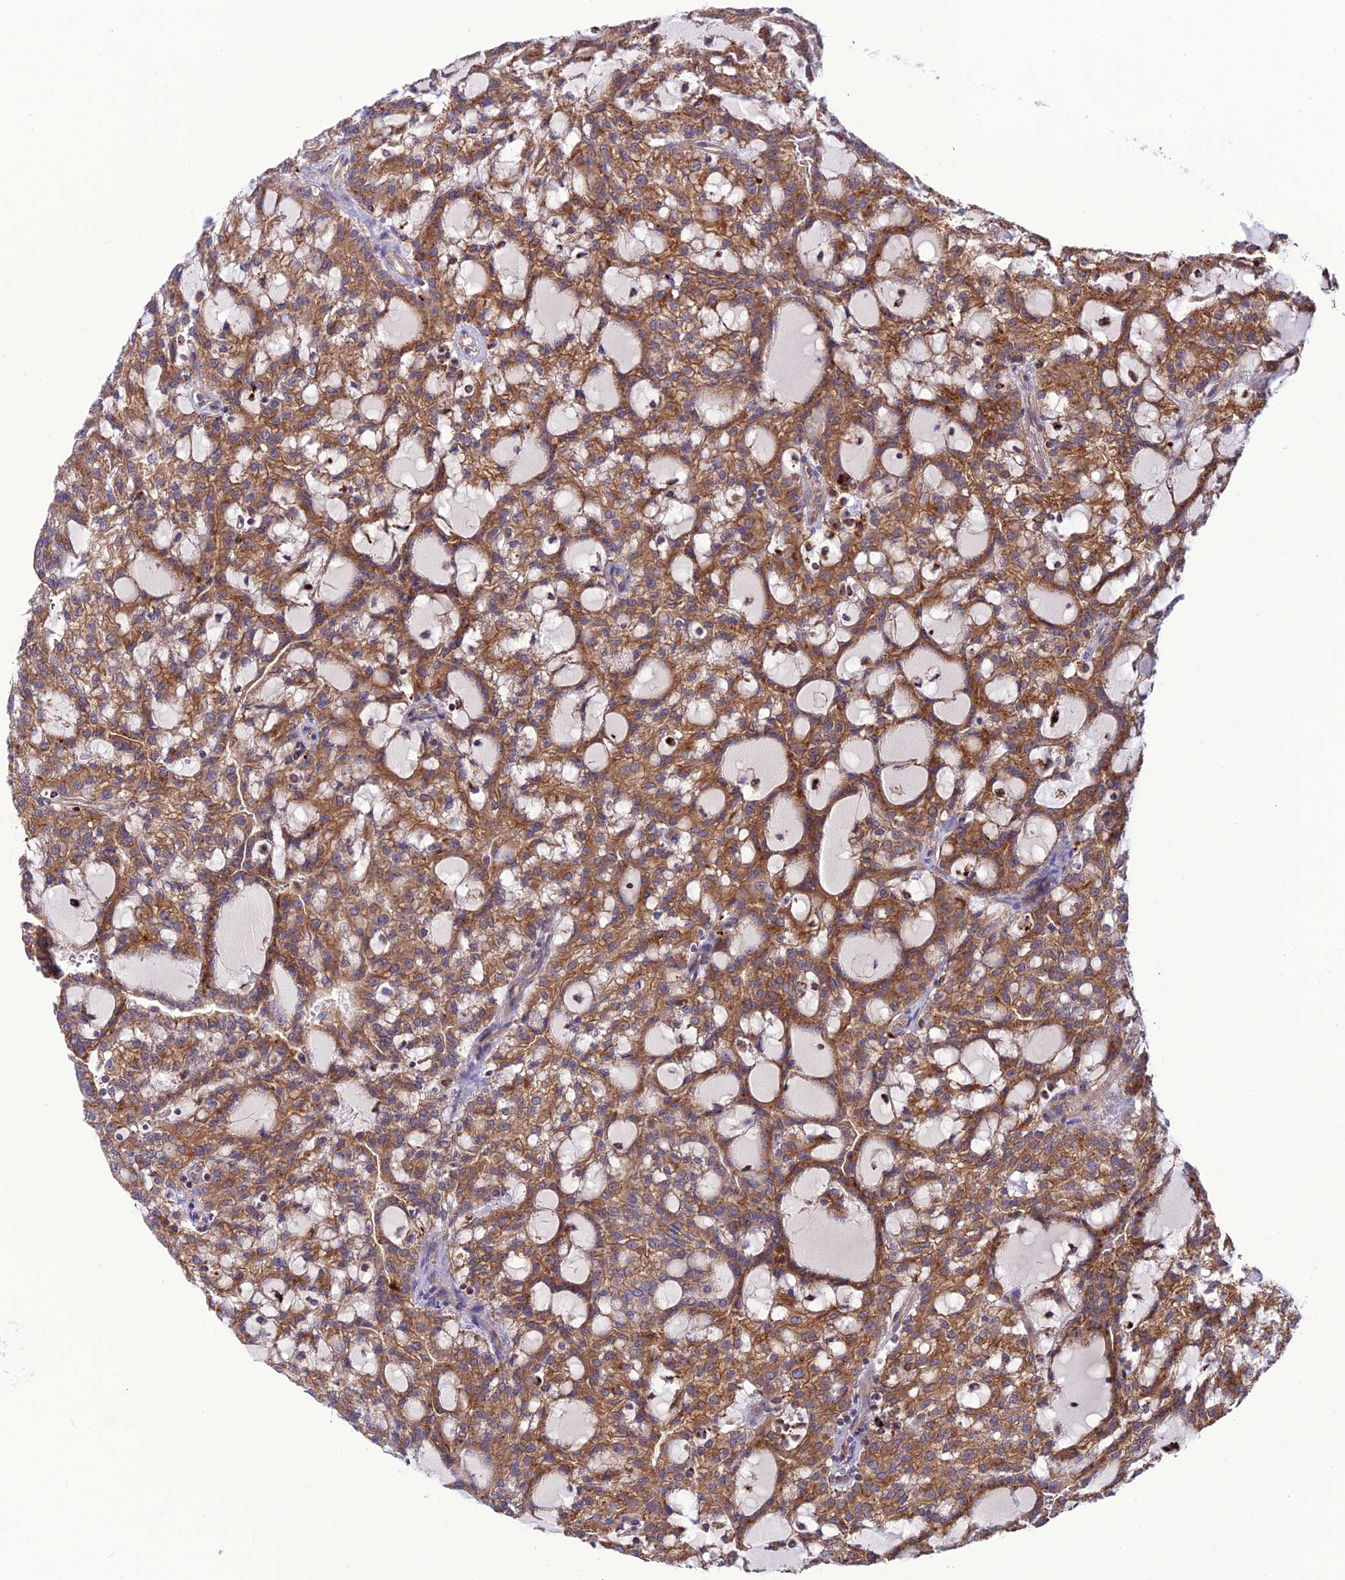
{"staining": {"intensity": "moderate", "quantity": ">75%", "location": "cytoplasmic/membranous"}, "tissue": "renal cancer", "cell_type": "Tumor cells", "image_type": "cancer", "snomed": [{"axis": "morphology", "description": "Adenocarcinoma, NOS"}, {"axis": "topography", "description": "Kidney"}], "caption": "Brown immunohistochemical staining in adenocarcinoma (renal) reveals moderate cytoplasmic/membranous positivity in about >75% of tumor cells. (DAB (3,3'-diaminobenzidine) IHC, brown staining for protein, blue staining for nuclei).", "gene": "PPIL3", "patient": {"sex": "male", "age": 63}}